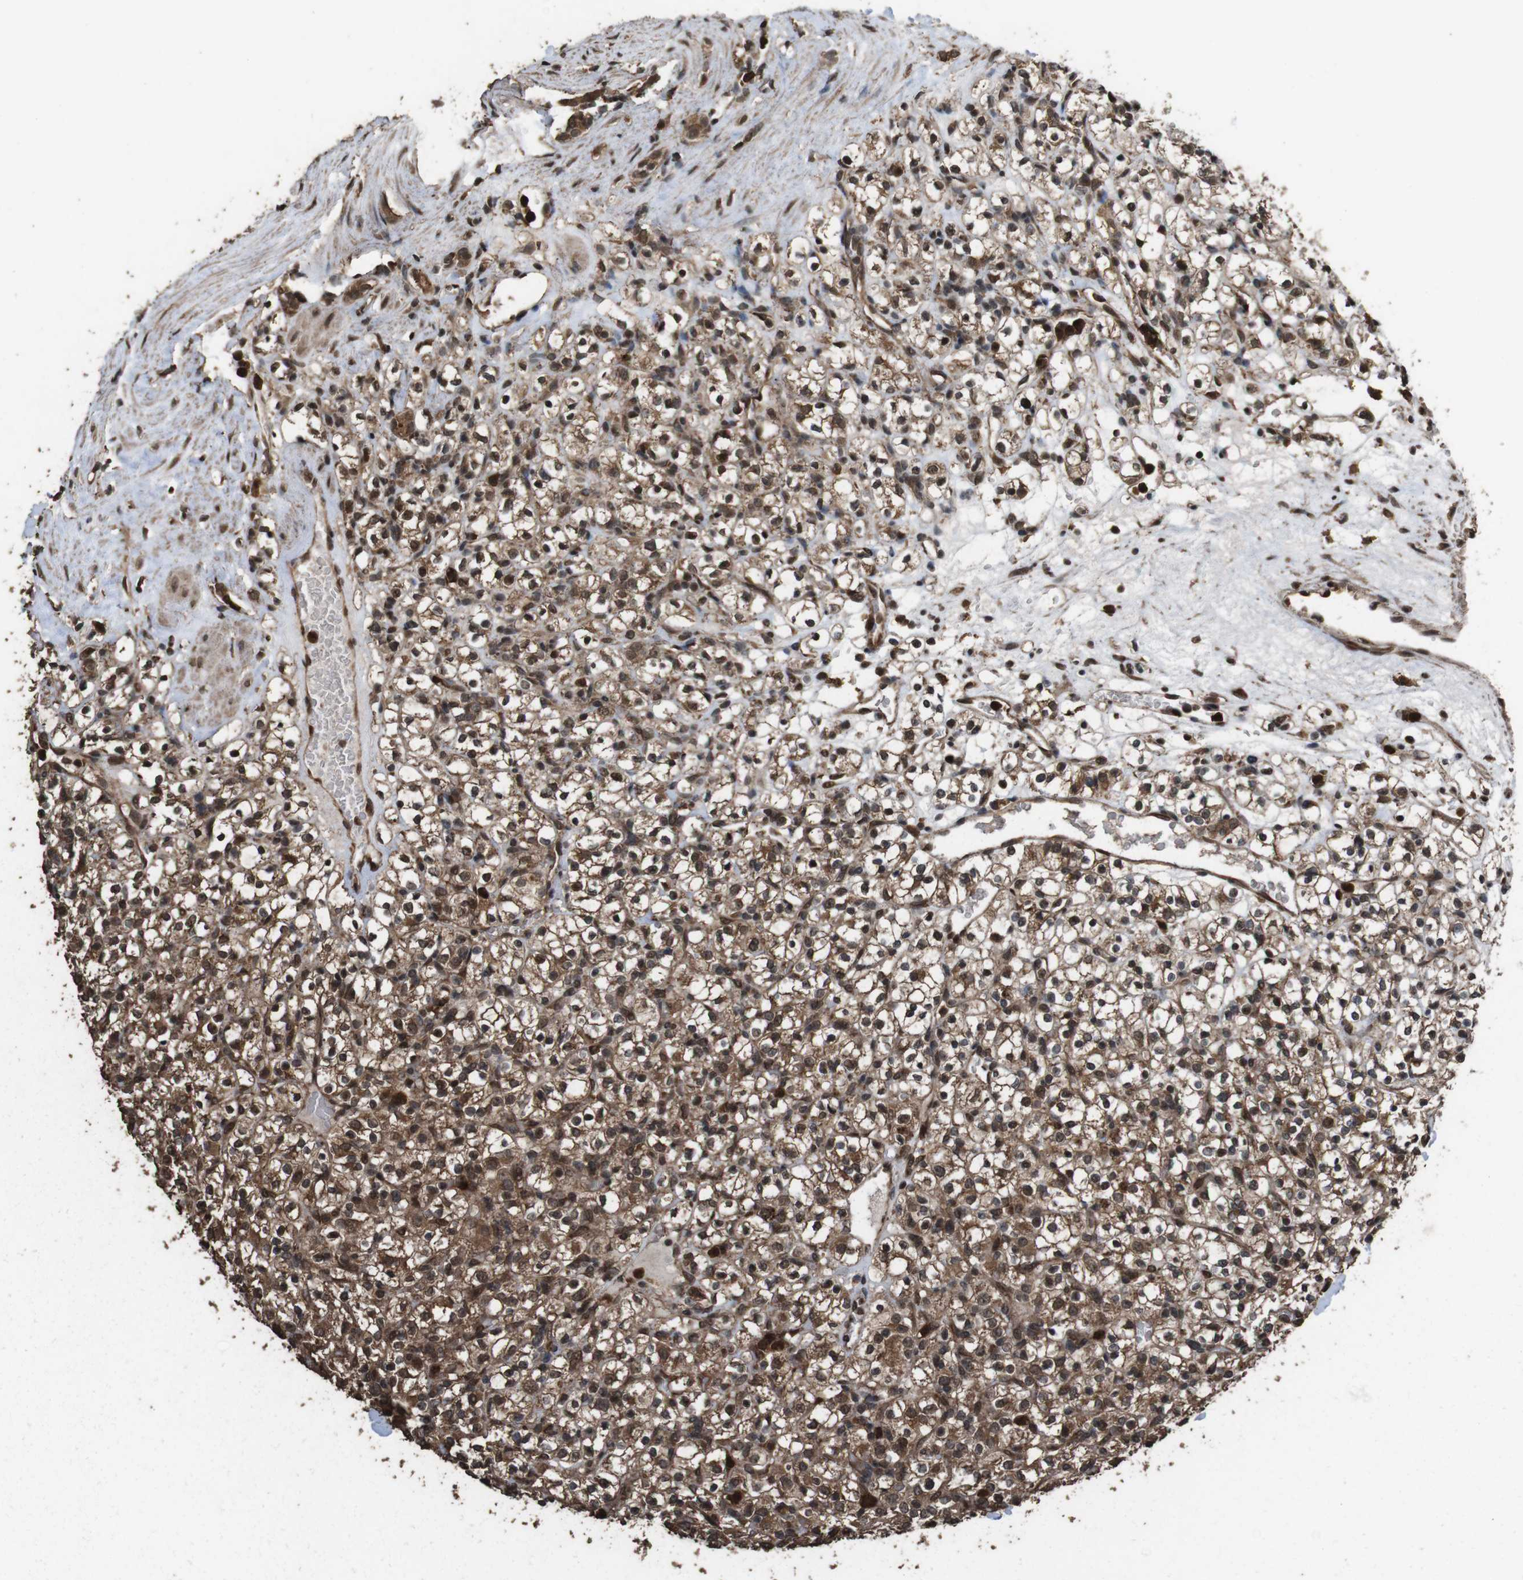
{"staining": {"intensity": "moderate", "quantity": ">75%", "location": "cytoplasmic/membranous"}, "tissue": "renal cancer", "cell_type": "Tumor cells", "image_type": "cancer", "snomed": [{"axis": "morphology", "description": "Normal tissue, NOS"}, {"axis": "morphology", "description": "Adenocarcinoma, NOS"}, {"axis": "topography", "description": "Kidney"}], "caption": "Immunohistochemical staining of human renal adenocarcinoma demonstrates medium levels of moderate cytoplasmic/membranous protein expression in about >75% of tumor cells.", "gene": "RRAS2", "patient": {"sex": "female", "age": 72}}